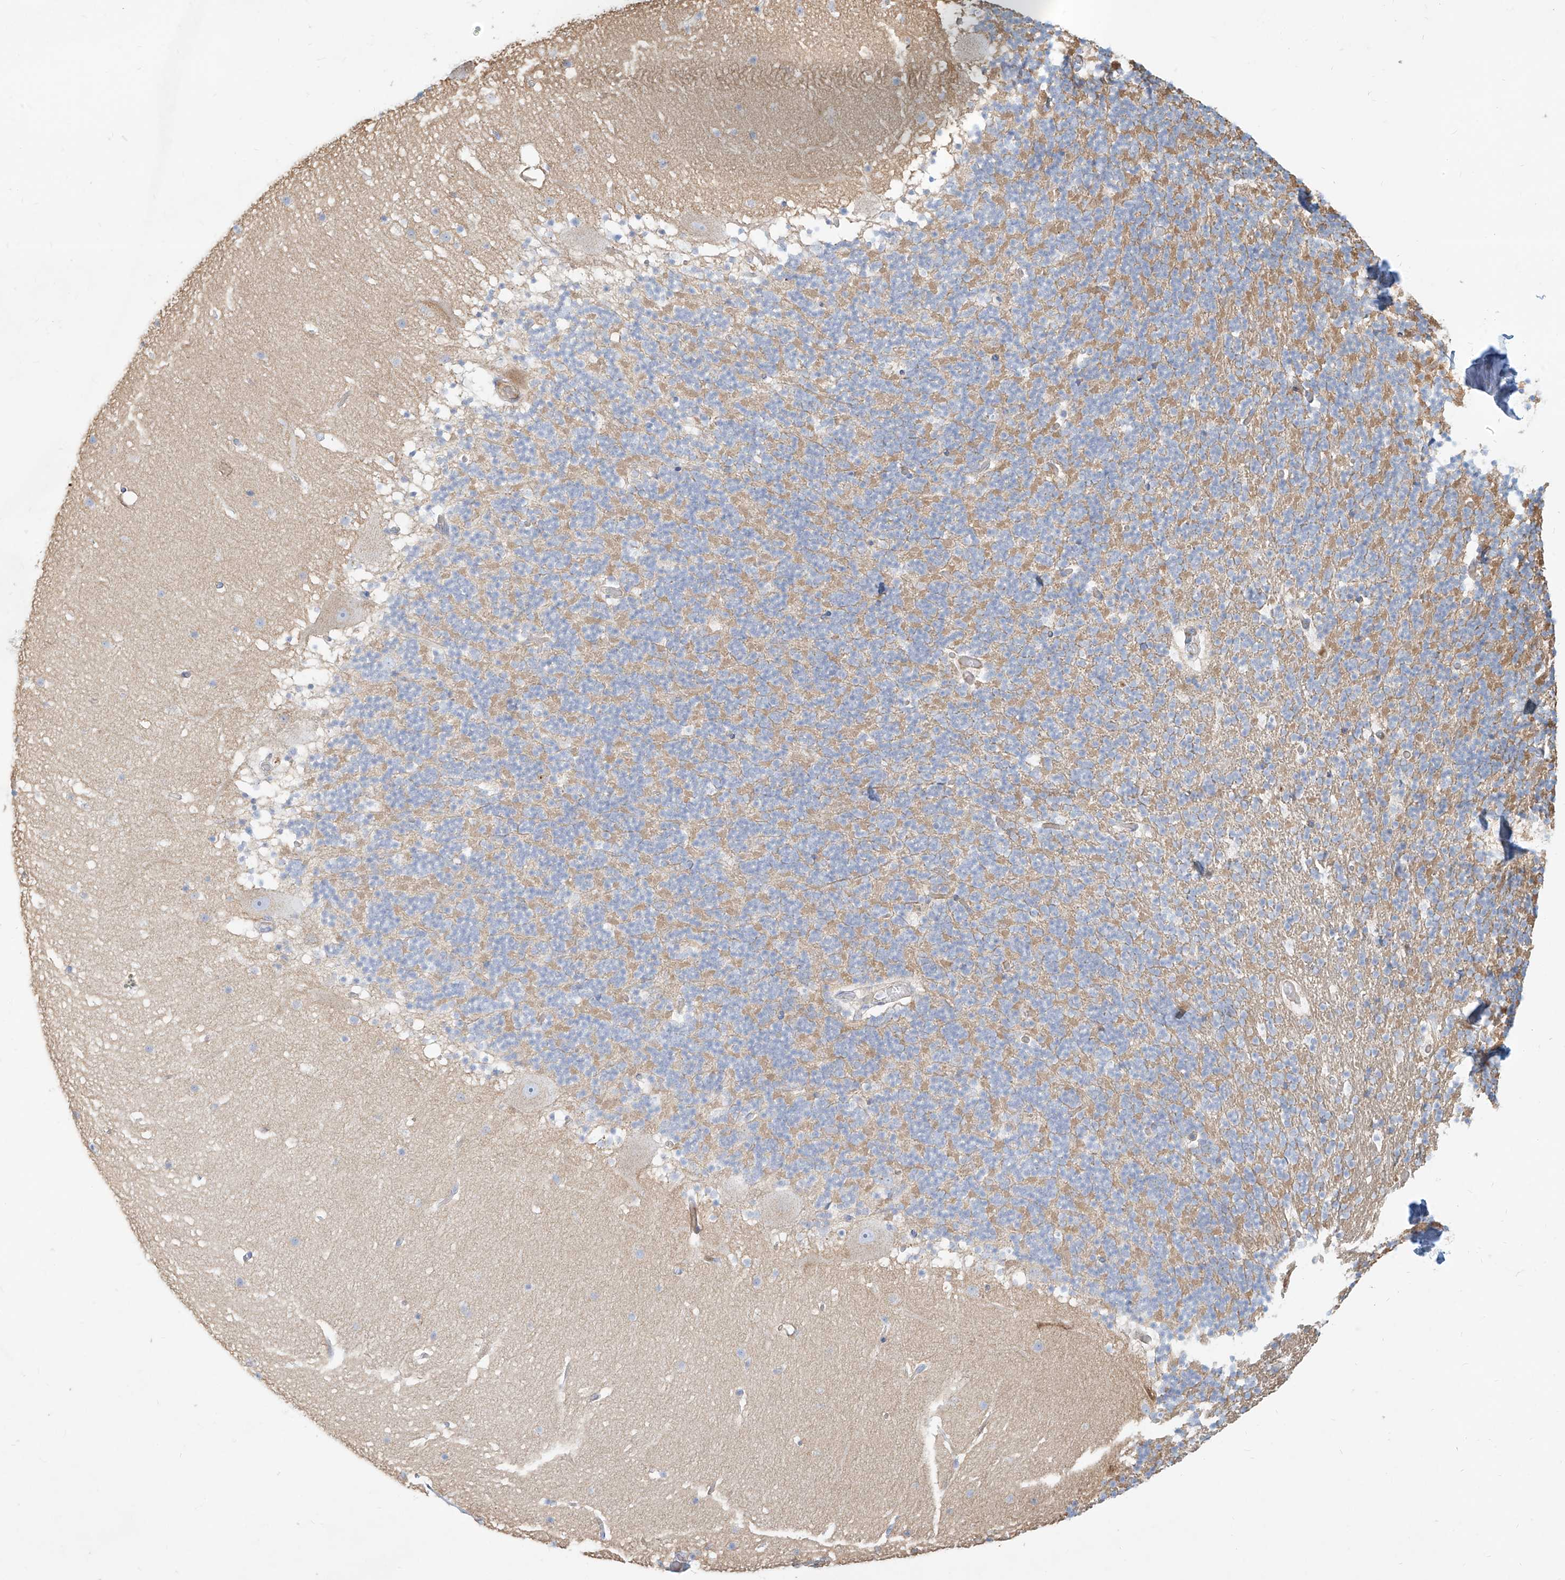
{"staining": {"intensity": "weak", "quantity": ">75%", "location": "cytoplasmic/membranous"}, "tissue": "cerebellum", "cell_type": "Cells in granular layer", "image_type": "normal", "snomed": [{"axis": "morphology", "description": "Normal tissue, NOS"}, {"axis": "topography", "description": "Cerebellum"}], "caption": "High-magnification brightfield microscopy of unremarkable cerebellum stained with DAB (brown) and counterstained with hematoxylin (blue). cells in granular layer exhibit weak cytoplasmic/membranous positivity is present in approximately>75% of cells. (IHC, brightfield microscopy, high magnification).", "gene": "MTX2", "patient": {"sex": "male", "age": 57}}